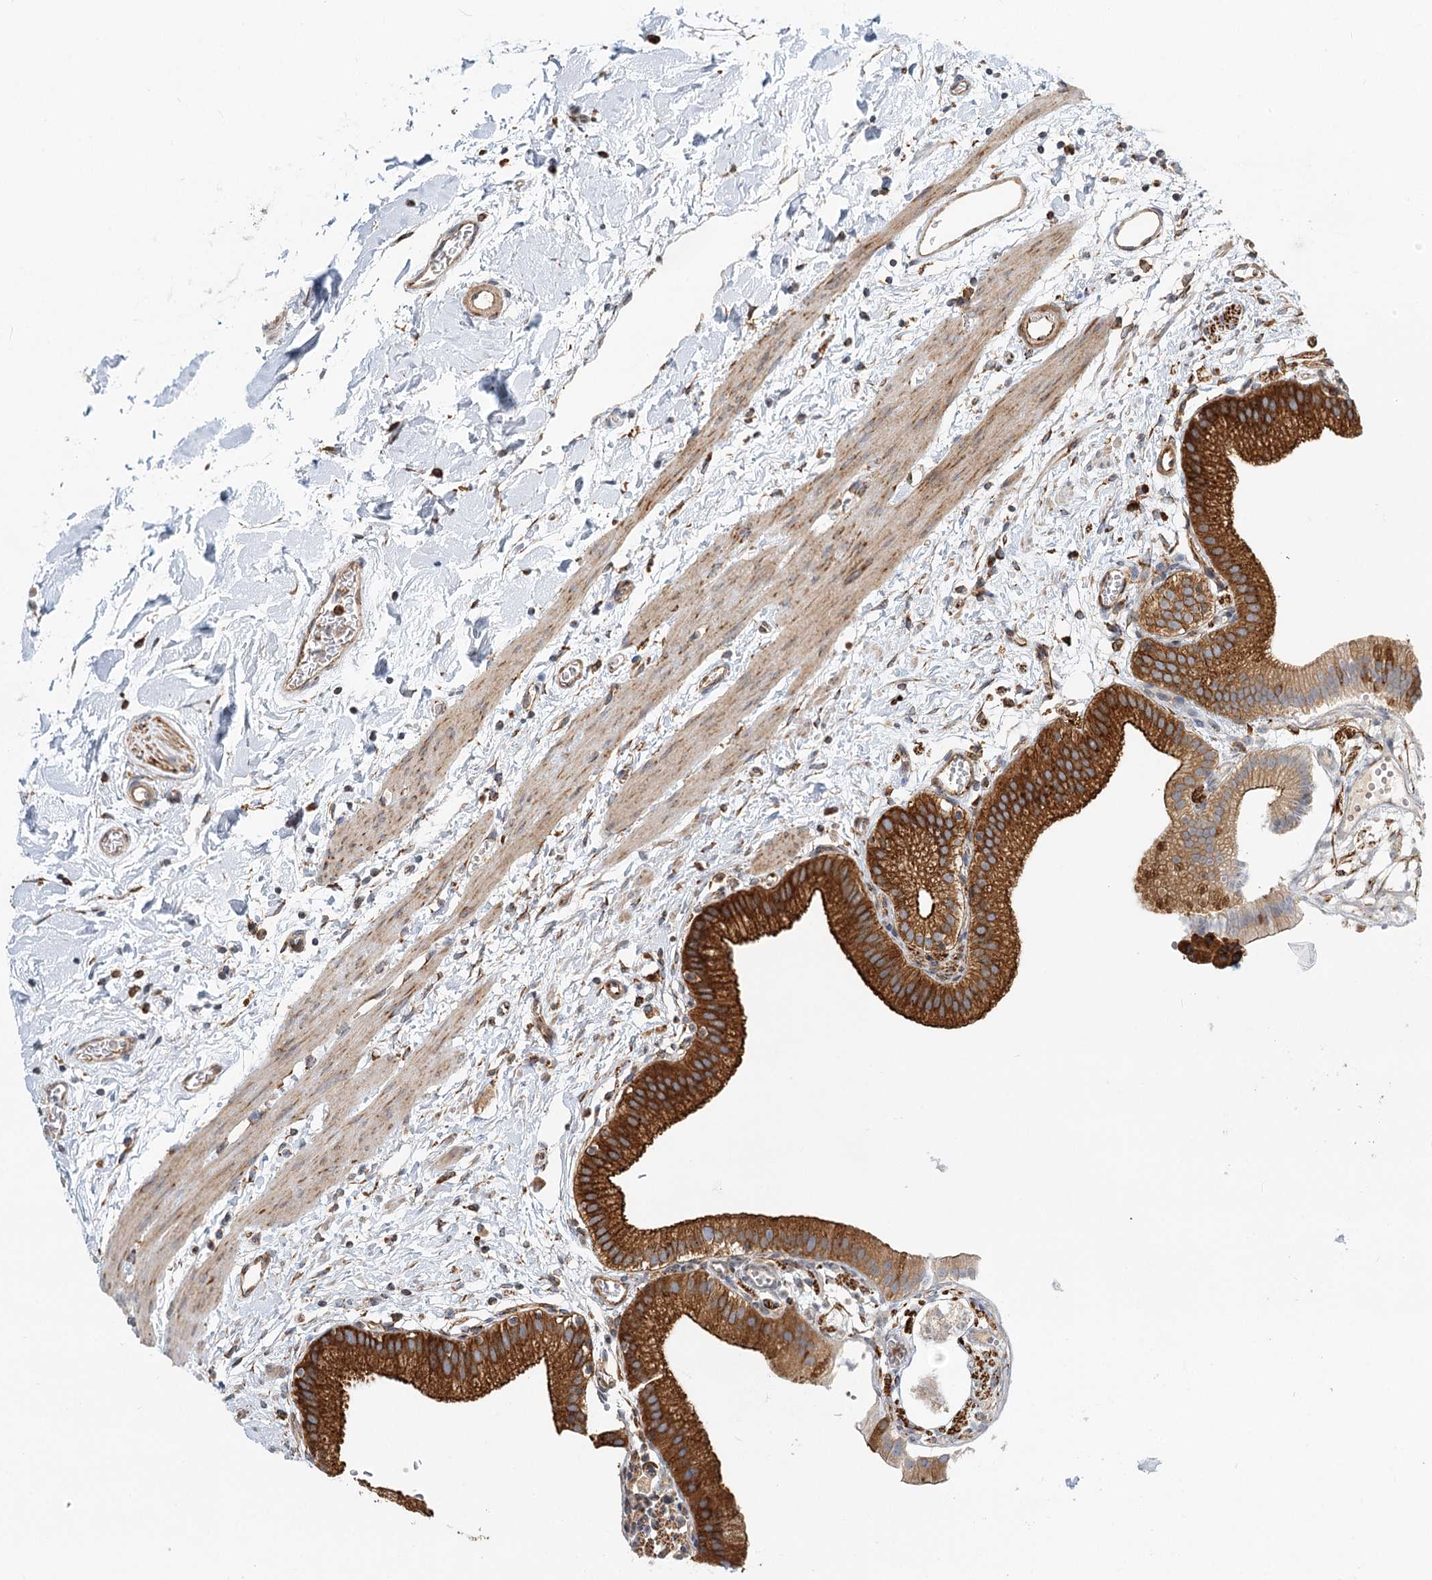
{"staining": {"intensity": "strong", "quantity": ">75%", "location": "cytoplasmic/membranous"}, "tissue": "gallbladder", "cell_type": "Glandular cells", "image_type": "normal", "snomed": [{"axis": "morphology", "description": "Normal tissue, NOS"}, {"axis": "topography", "description": "Gallbladder"}], "caption": "Protein analysis of benign gallbladder shows strong cytoplasmic/membranous positivity in about >75% of glandular cells.", "gene": "TAS1R1", "patient": {"sex": "male", "age": 55}}